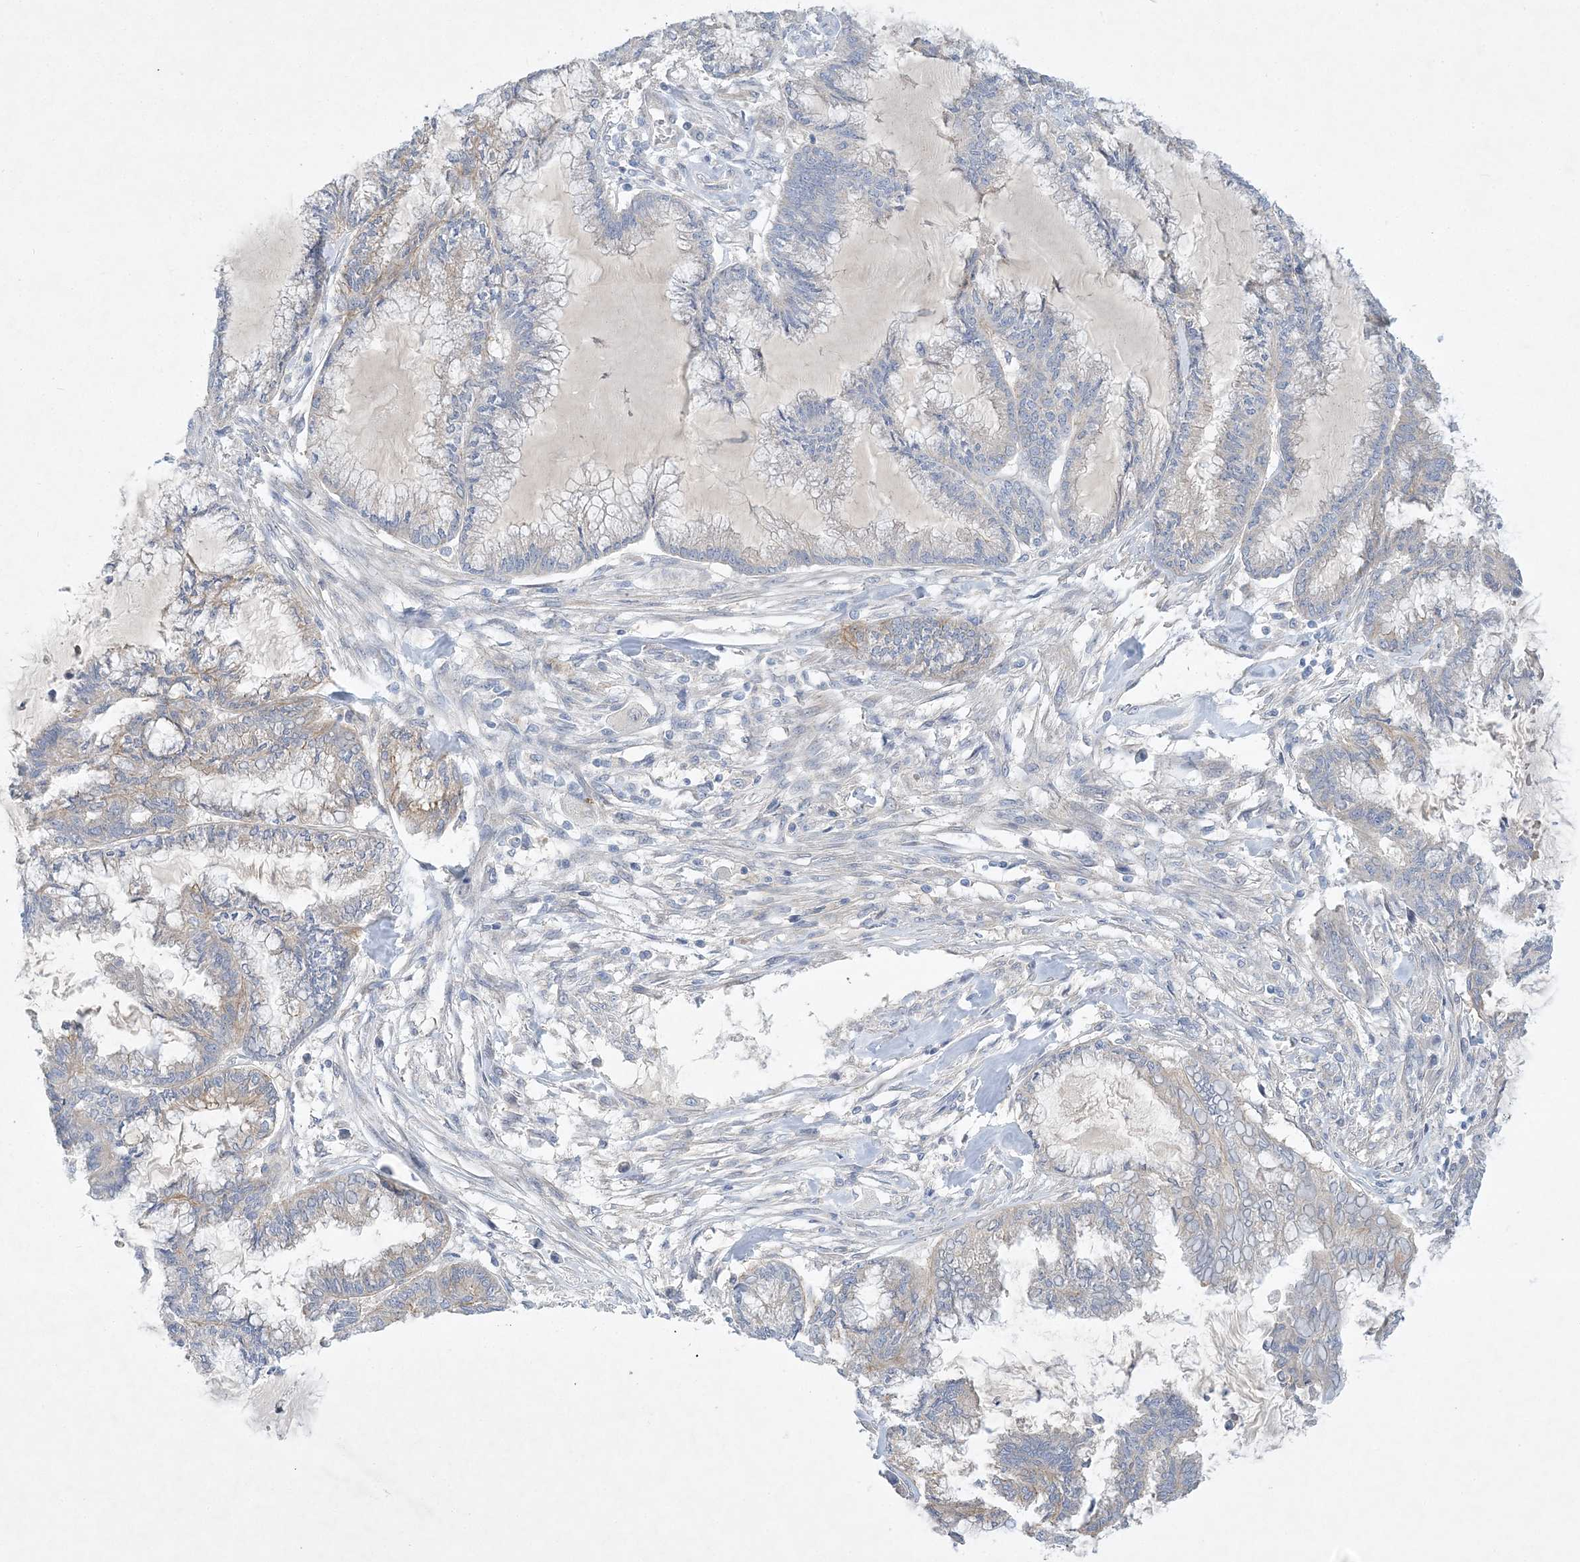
{"staining": {"intensity": "negative", "quantity": "none", "location": "none"}, "tissue": "endometrial cancer", "cell_type": "Tumor cells", "image_type": "cancer", "snomed": [{"axis": "morphology", "description": "Adenocarcinoma, NOS"}, {"axis": "topography", "description": "Endometrium"}], "caption": "Immunohistochemistry (IHC) photomicrograph of endometrial cancer (adenocarcinoma) stained for a protein (brown), which displays no positivity in tumor cells.", "gene": "ANKRD35", "patient": {"sex": "female", "age": 86}}